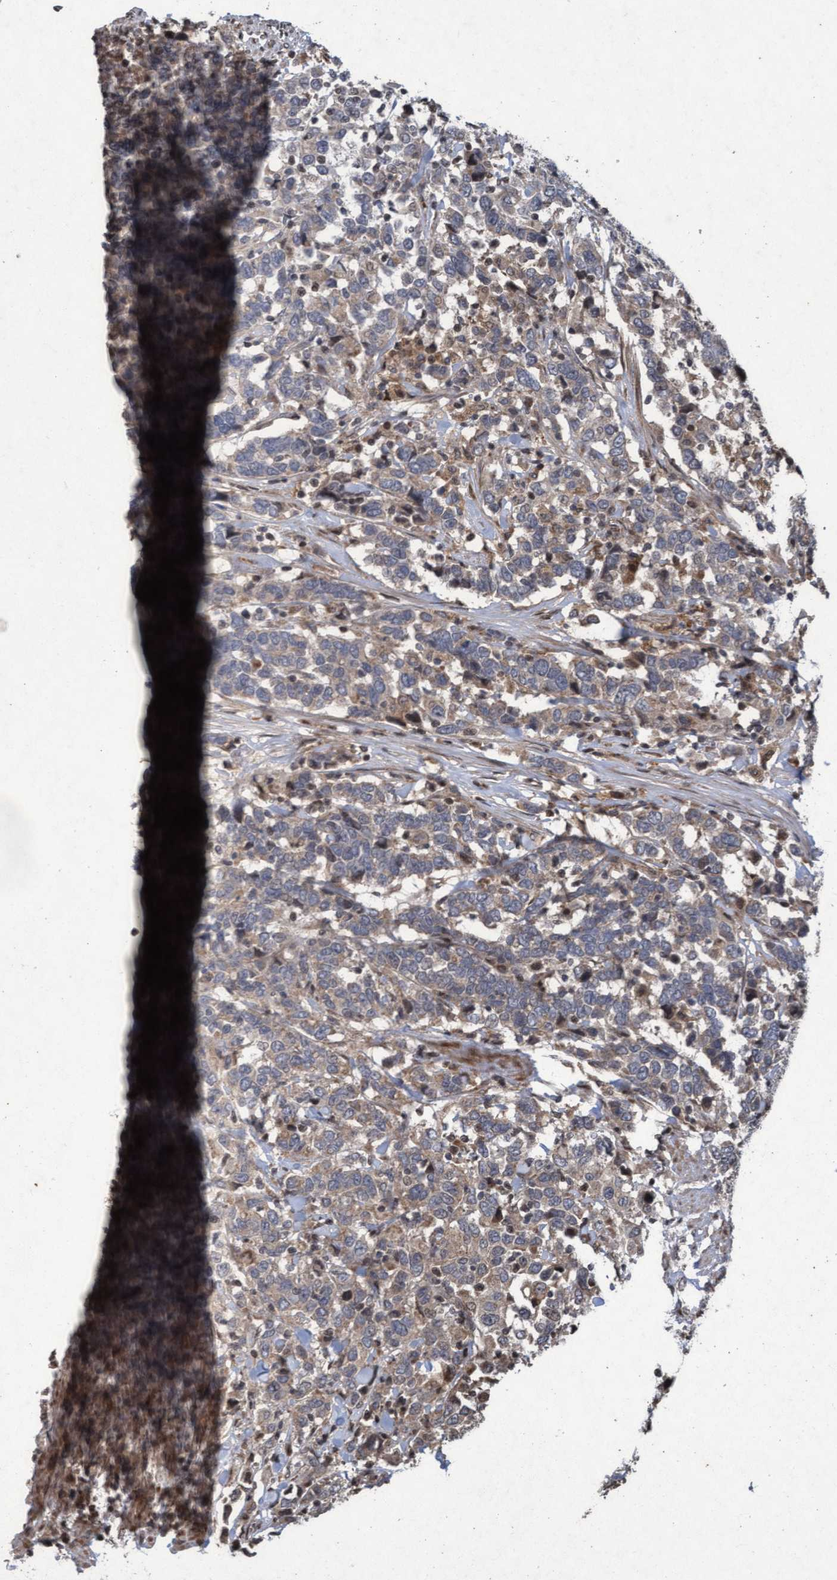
{"staining": {"intensity": "weak", "quantity": "25%-75%", "location": "cytoplasmic/membranous"}, "tissue": "urothelial cancer", "cell_type": "Tumor cells", "image_type": "cancer", "snomed": [{"axis": "morphology", "description": "Urothelial carcinoma, High grade"}, {"axis": "topography", "description": "Urinary bladder"}], "caption": "Immunohistochemical staining of urothelial cancer exhibits low levels of weak cytoplasmic/membranous protein staining in about 25%-75% of tumor cells.", "gene": "KCNC2", "patient": {"sex": "male", "age": 61}}